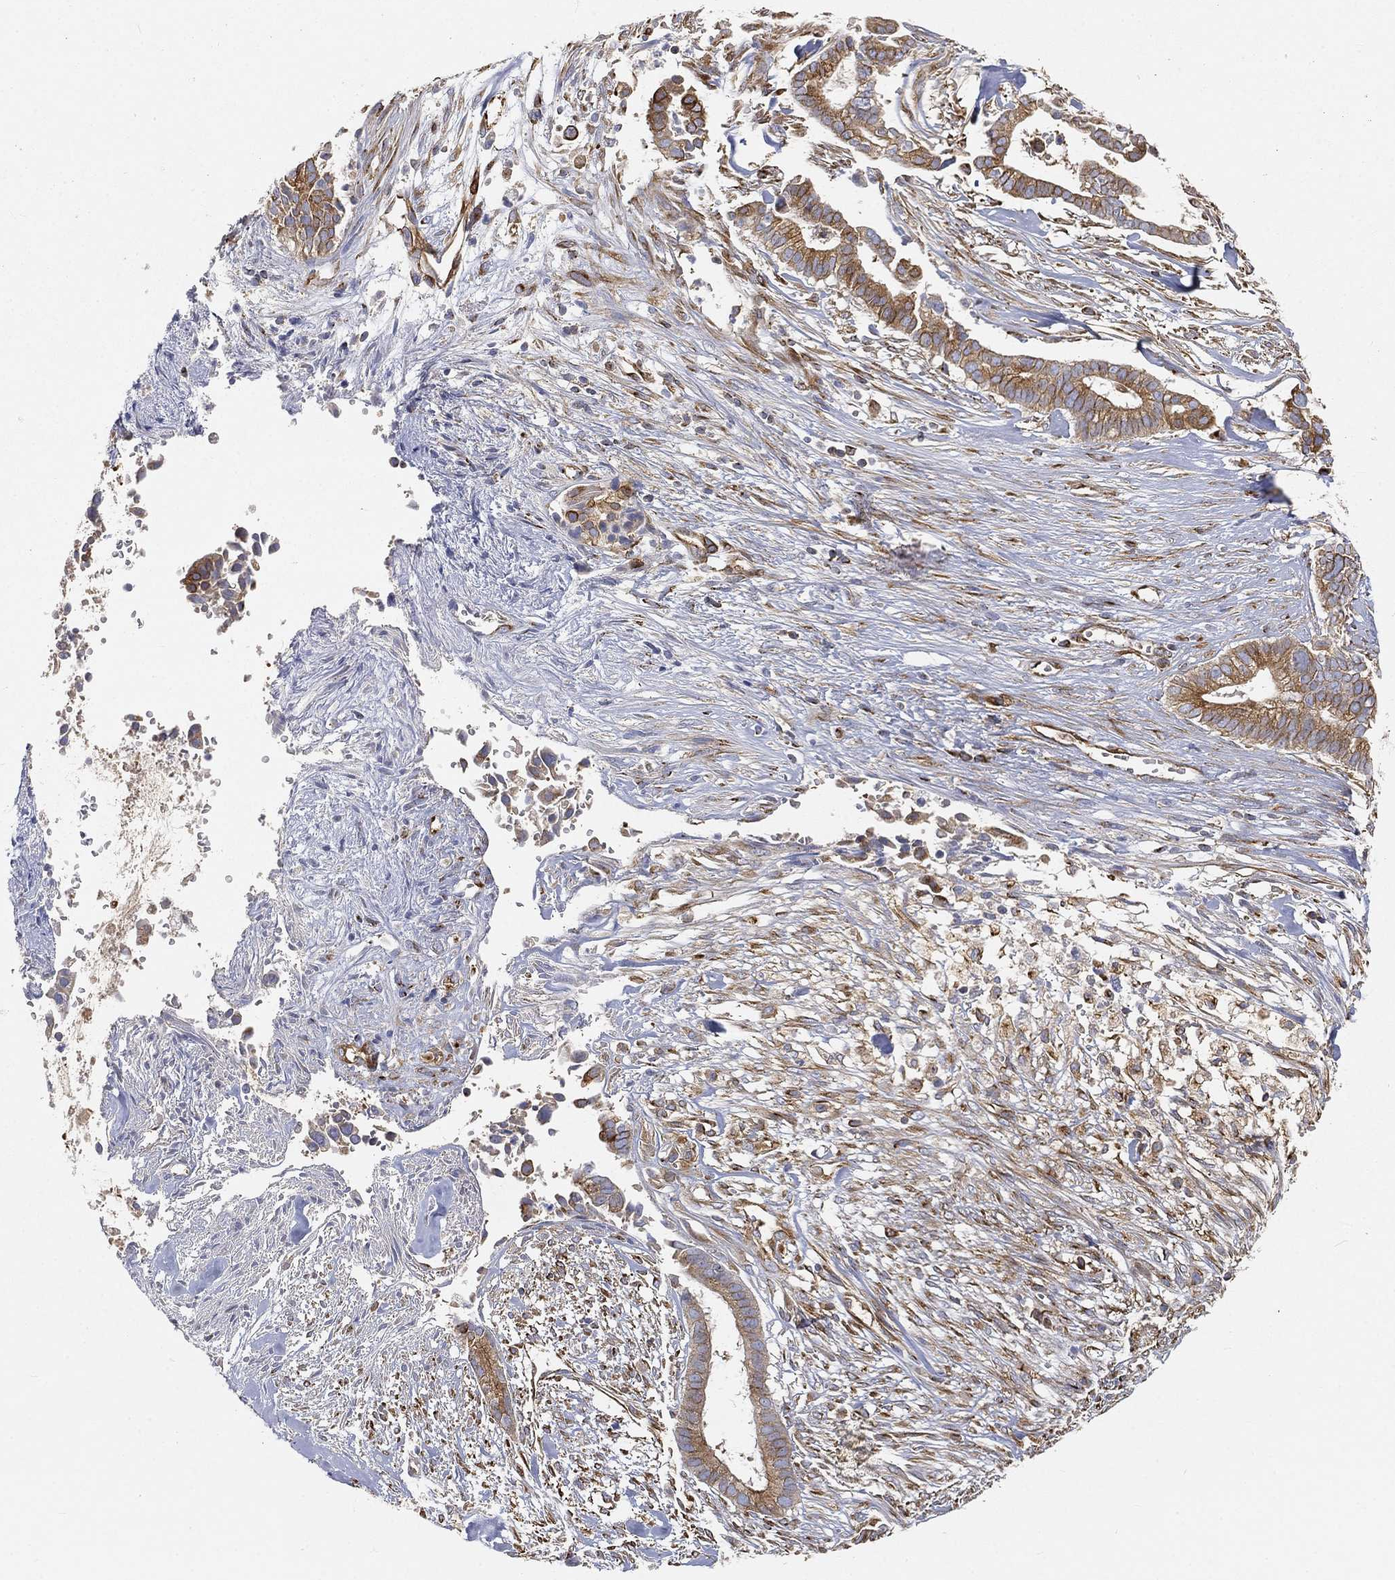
{"staining": {"intensity": "strong", "quantity": ">75%", "location": "cytoplasmic/membranous"}, "tissue": "pancreatic cancer", "cell_type": "Tumor cells", "image_type": "cancer", "snomed": [{"axis": "morphology", "description": "Adenocarcinoma, NOS"}, {"axis": "topography", "description": "Pancreas"}], "caption": "This is a micrograph of IHC staining of pancreatic adenocarcinoma, which shows strong staining in the cytoplasmic/membranous of tumor cells.", "gene": "TMEM25", "patient": {"sex": "male", "age": 61}}